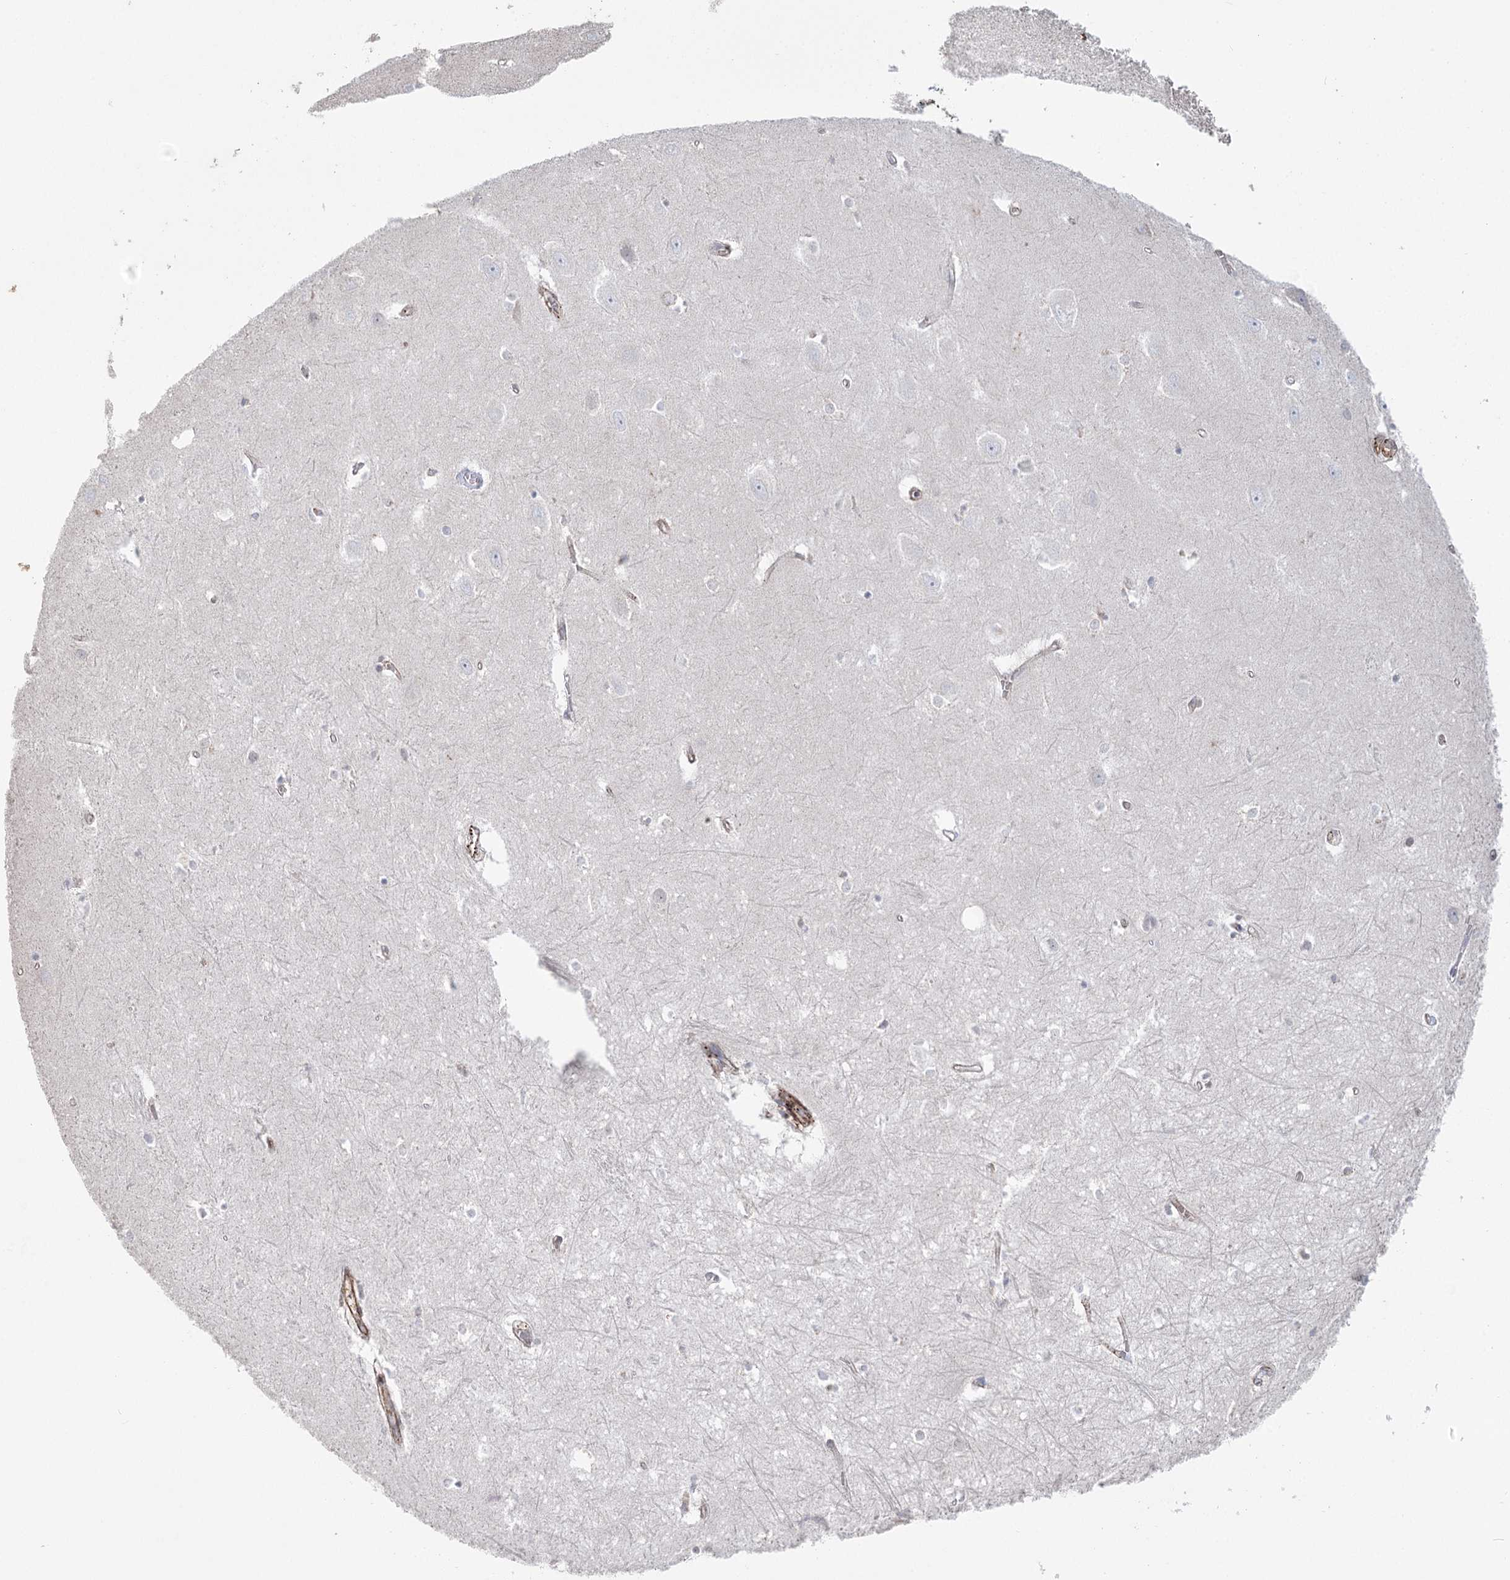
{"staining": {"intensity": "negative", "quantity": "none", "location": "none"}, "tissue": "hippocampus", "cell_type": "Glial cells", "image_type": "normal", "snomed": [{"axis": "morphology", "description": "Normal tissue, NOS"}, {"axis": "topography", "description": "Hippocampus"}], "caption": "This micrograph is of unremarkable hippocampus stained with IHC to label a protein in brown with the nuclei are counter-stained blue. There is no staining in glial cells. (DAB (3,3'-diaminobenzidine) immunohistochemistry (IHC) with hematoxylin counter stain).", "gene": "AMTN", "patient": {"sex": "female", "age": 64}}